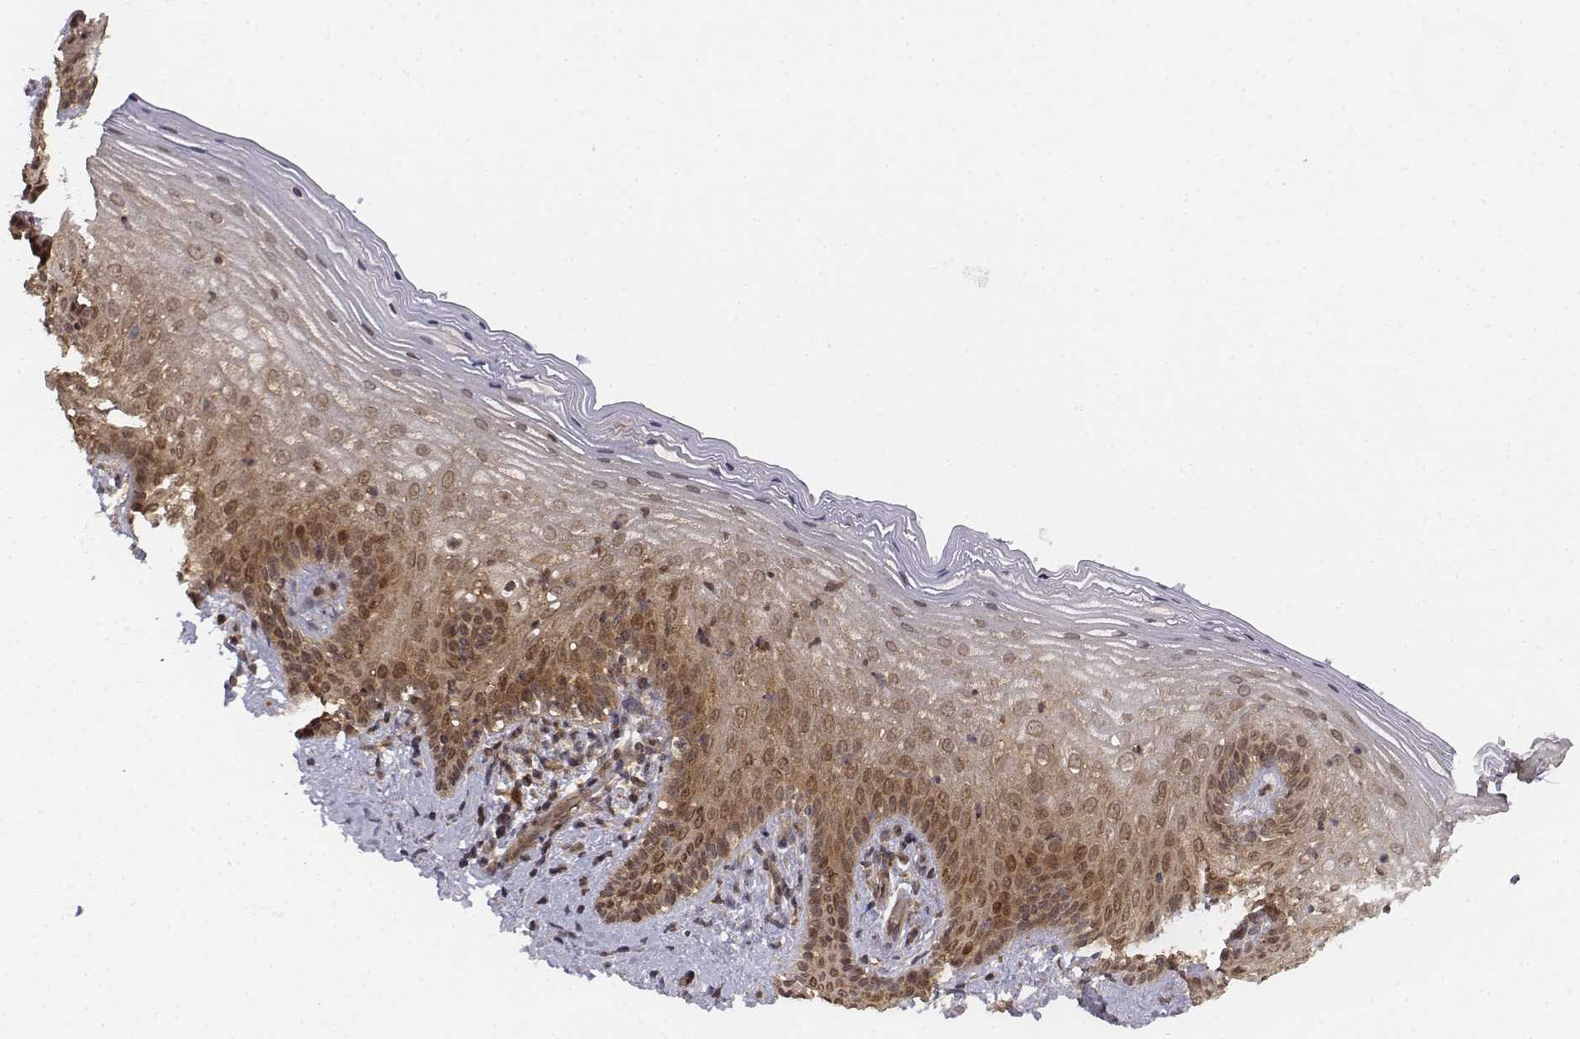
{"staining": {"intensity": "moderate", "quantity": "25%-75%", "location": "cytoplasmic/membranous,nuclear"}, "tissue": "vagina", "cell_type": "Squamous epithelial cells", "image_type": "normal", "snomed": [{"axis": "morphology", "description": "Normal tissue, NOS"}, {"axis": "topography", "description": "Vagina"}], "caption": "This is an image of immunohistochemistry staining of unremarkable vagina, which shows moderate staining in the cytoplasmic/membranous,nuclear of squamous epithelial cells.", "gene": "ZFYVE19", "patient": {"sex": "female", "age": 45}}